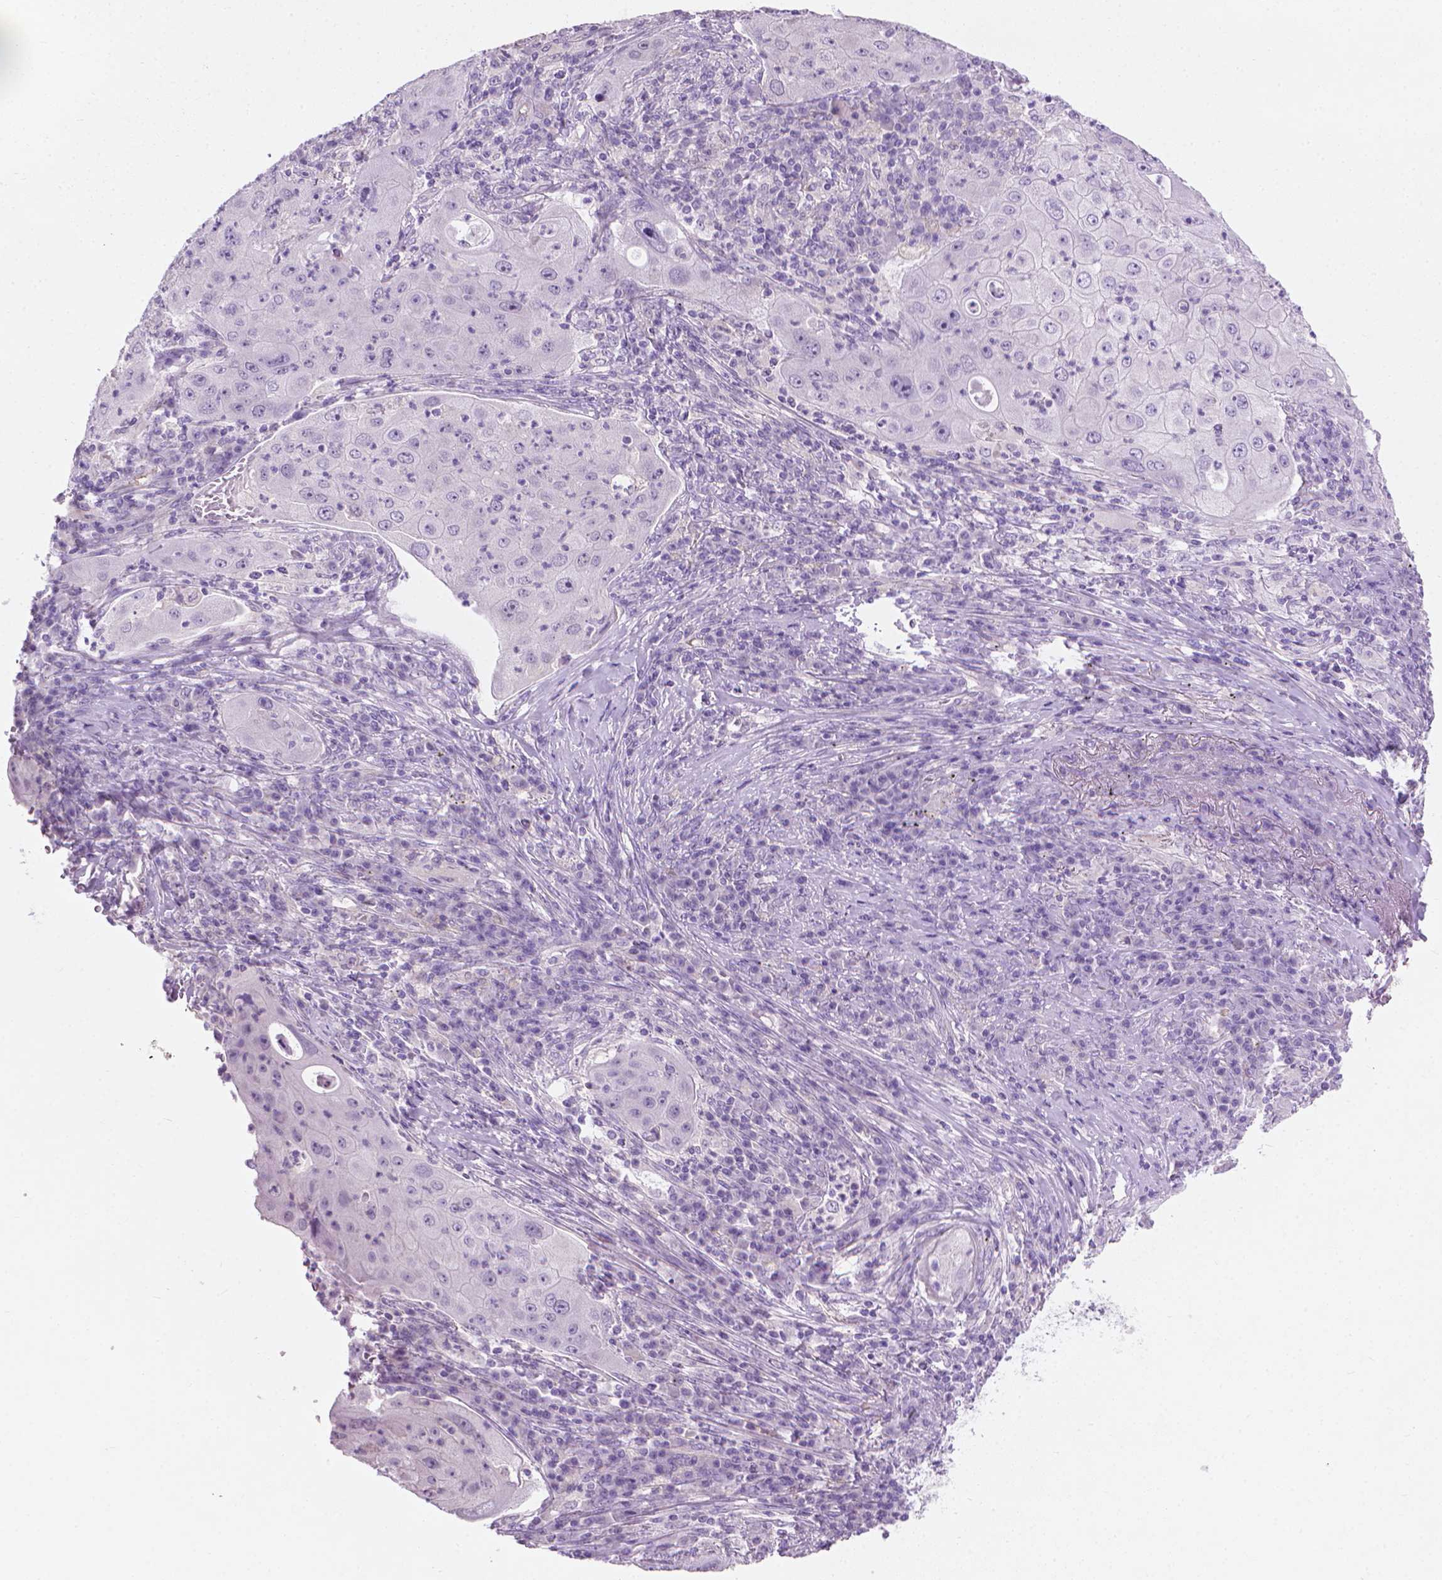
{"staining": {"intensity": "negative", "quantity": "none", "location": "none"}, "tissue": "lung cancer", "cell_type": "Tumor cells", "image_type": "cancer", "snomed": [{"axis": "morphology", "description": "Squamous cell carcinoma, NOS"}, {"axis": "topography", "description": "Lung"}], "caption": "IHC of human lung cancer (squamous cell carcinoma) exhibits no expression in tumor cells.", "gene": "KRT73", "patient": {"sex": "female", "age": 59}}